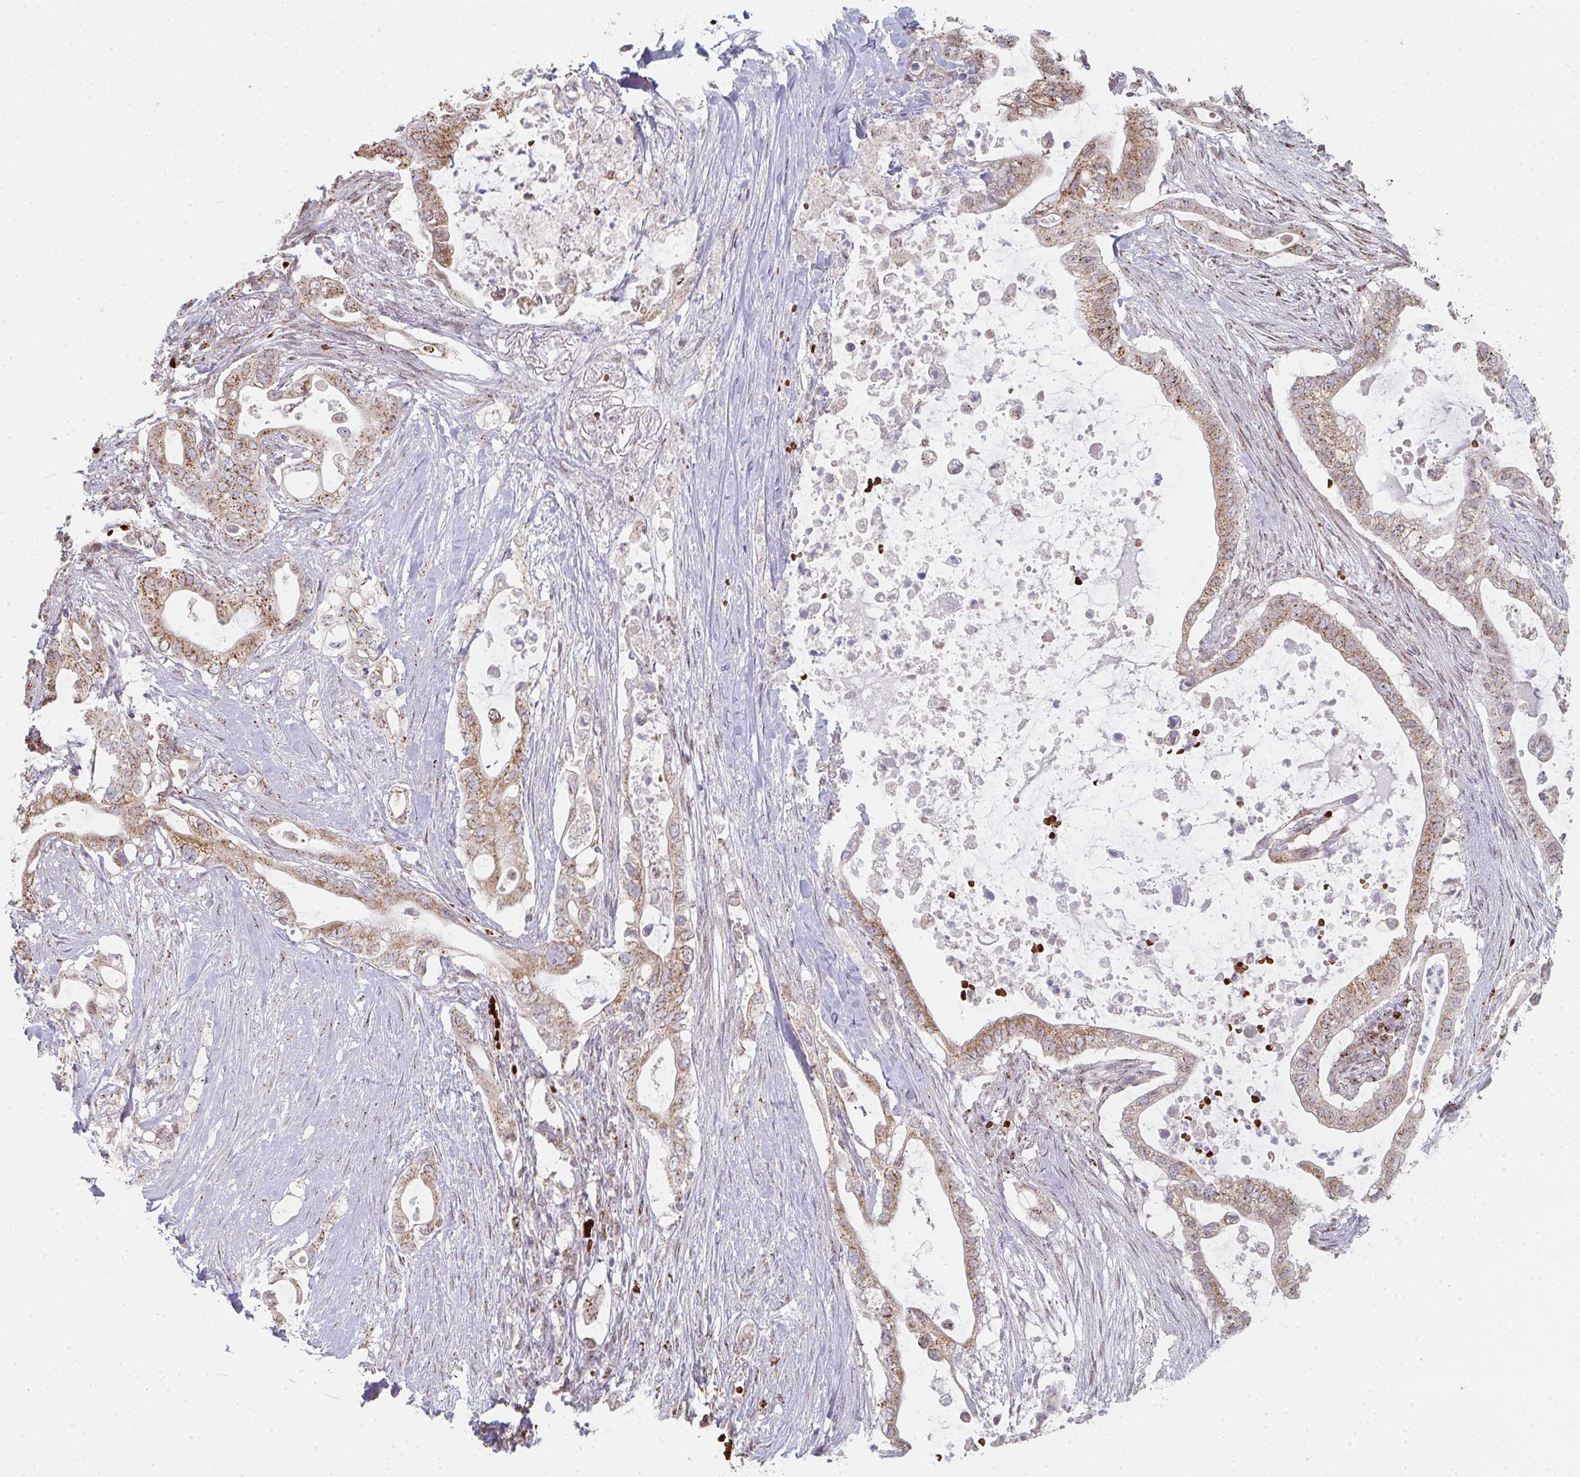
{"staining": {"intensity": "moderate", "quantity": ">75%", "location": "cytoplasmic/membranous"}, "tissue": "pancreatic cancer", "cell_type": "Tumor cells", "image_type": "cancer", "snomed": [{"axis": "morphology", "description": "Adenocarcinoma, NOS"}, {"axis": "topography", "description": "Pancreas"}], "caption": "Protein expression analysis of pancreatic adenocarcinoma shows moderate cytoplasmic/membranous staining in about >75% of tumor cells.", "gene": "ZNF526", "patient": {"sex": "female", "age": 72}}